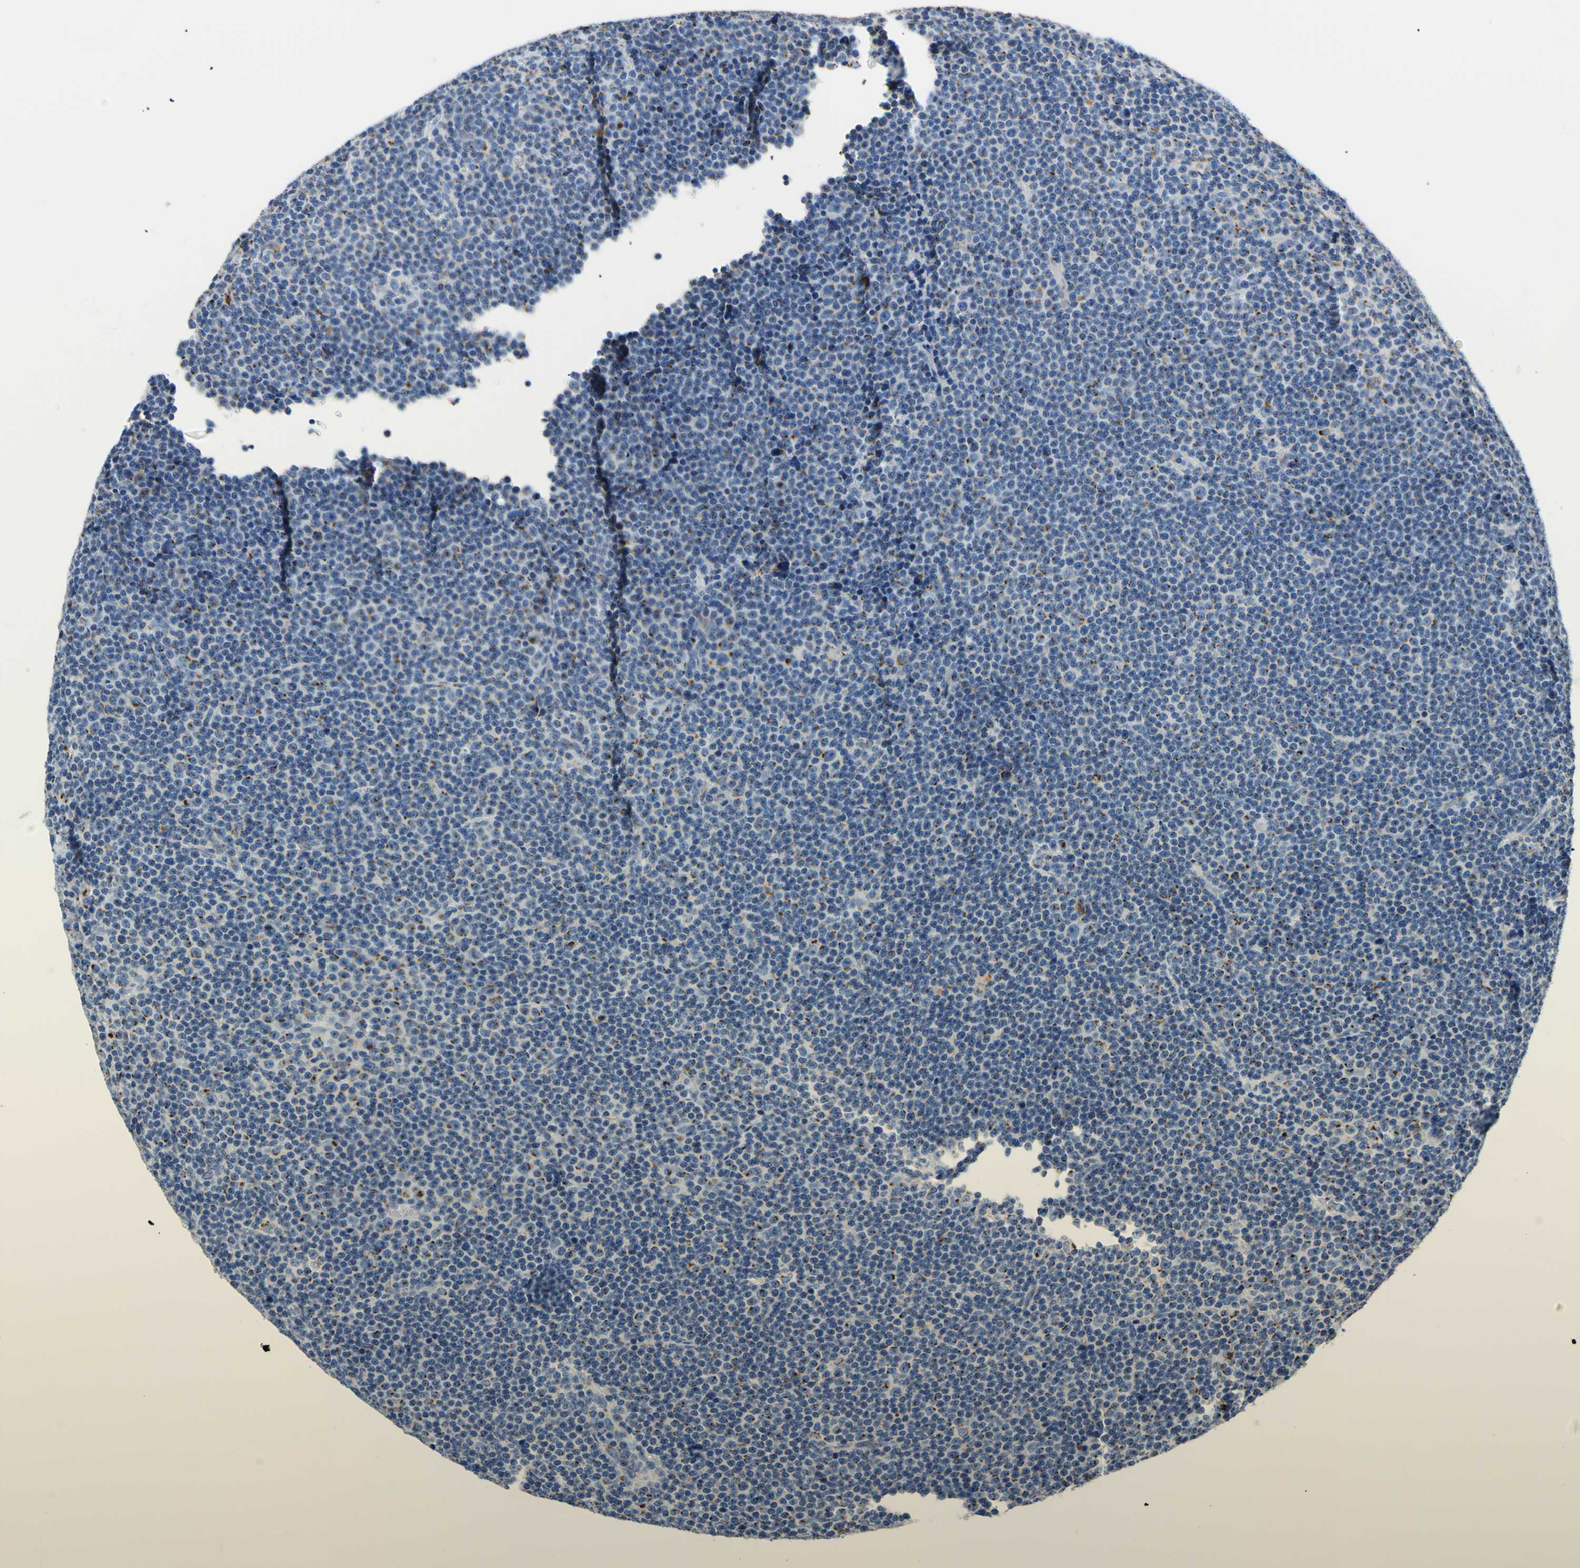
{"staining": {"intensity": "moderate", "quantity": "<25%", "location": "cytoplasmic/membranous"}, "tissue": "lymphoma", "cell_type": "Tumor cells", "image_type": "cancer", "snomed": [{"axis": "morphology", "description": "Malignant lymphoma, non-Hodgkin's type, Low grade"}, {"axis": "topography", "description": "Lymph node"}], "caption": "High-magnification brightfield microscopy of lymphoma stained with DAB (3,3'-diaminobenzidine) (brown) and counterstained with hematoxylin (blue). tumor cells exhibit moderate cytoplasmic/membranous expression is appreciated in approximately<25% of cells. (brown staining indicates protein expression, while blue staining denotes nuclei).", "gene": "GALNT2", "patient": {"sex": "female", "age": 67}}